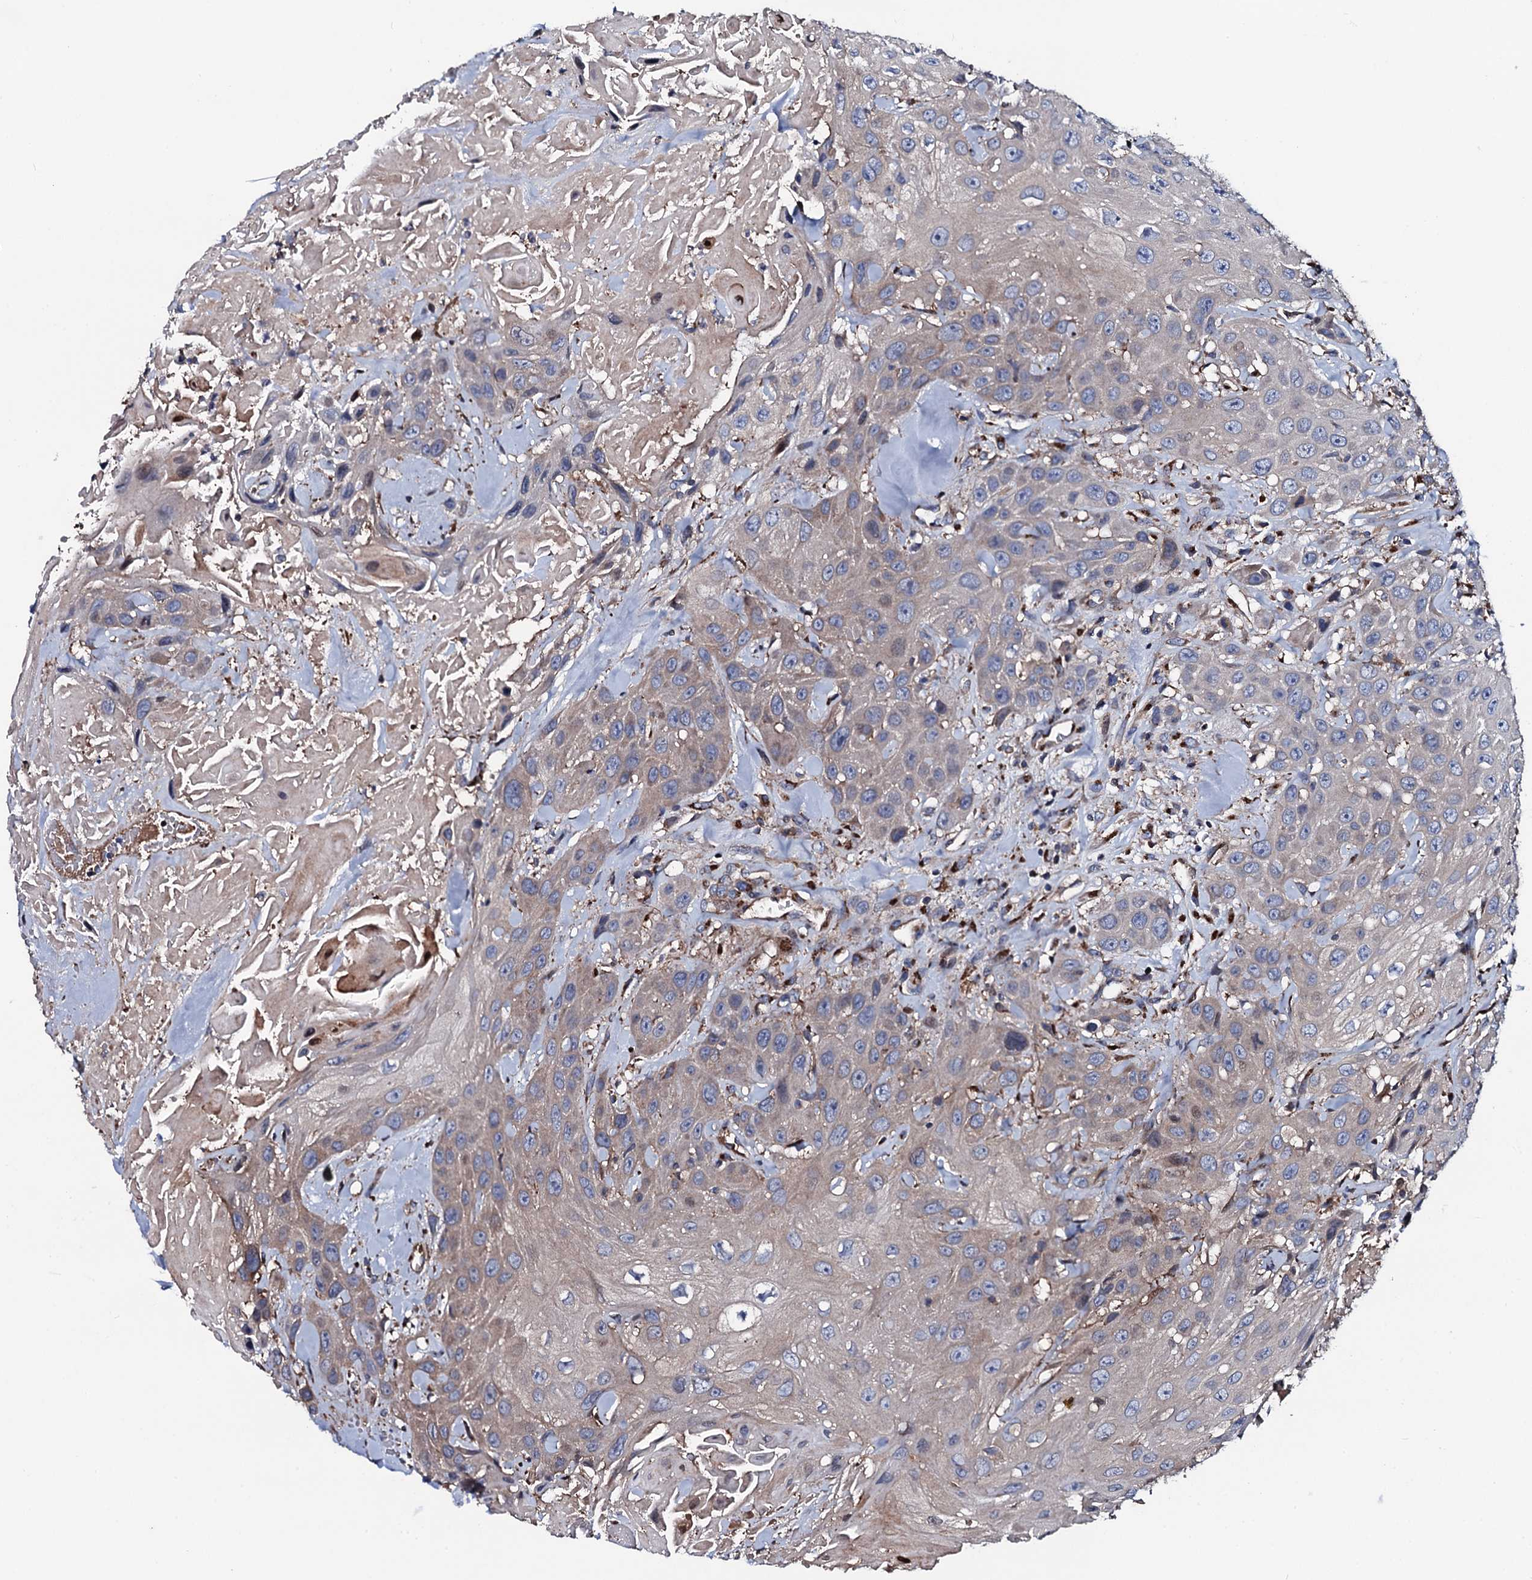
{"staining": {"intensity": "weak", "quantity": "<25%", "location": "cytoplasmic/membranous"}, "tissue": "head and neck cancer", "cell_type": "Tumor cells", "image_type": "cancer", "snomed": [{"axis": "morphology", "description": "Squamous cell carcinoma, NOS"}, {"axis": "topography", "description": "Head-Neck"}], "caption": "IHC histopathology image of neoplastic tissue: human head and neck cancer (squamous cell carcinoma) stained with DAB (3,3'-diaminobenzidine) displays no significant protein positivity in tumor cells. Brightfield microscopy of IHC stained with DAB (brown) and hematoxylin (blue), captured at high magnification.", "gene": "PLET1", "patient": {"sex": "male", "age": 81}}